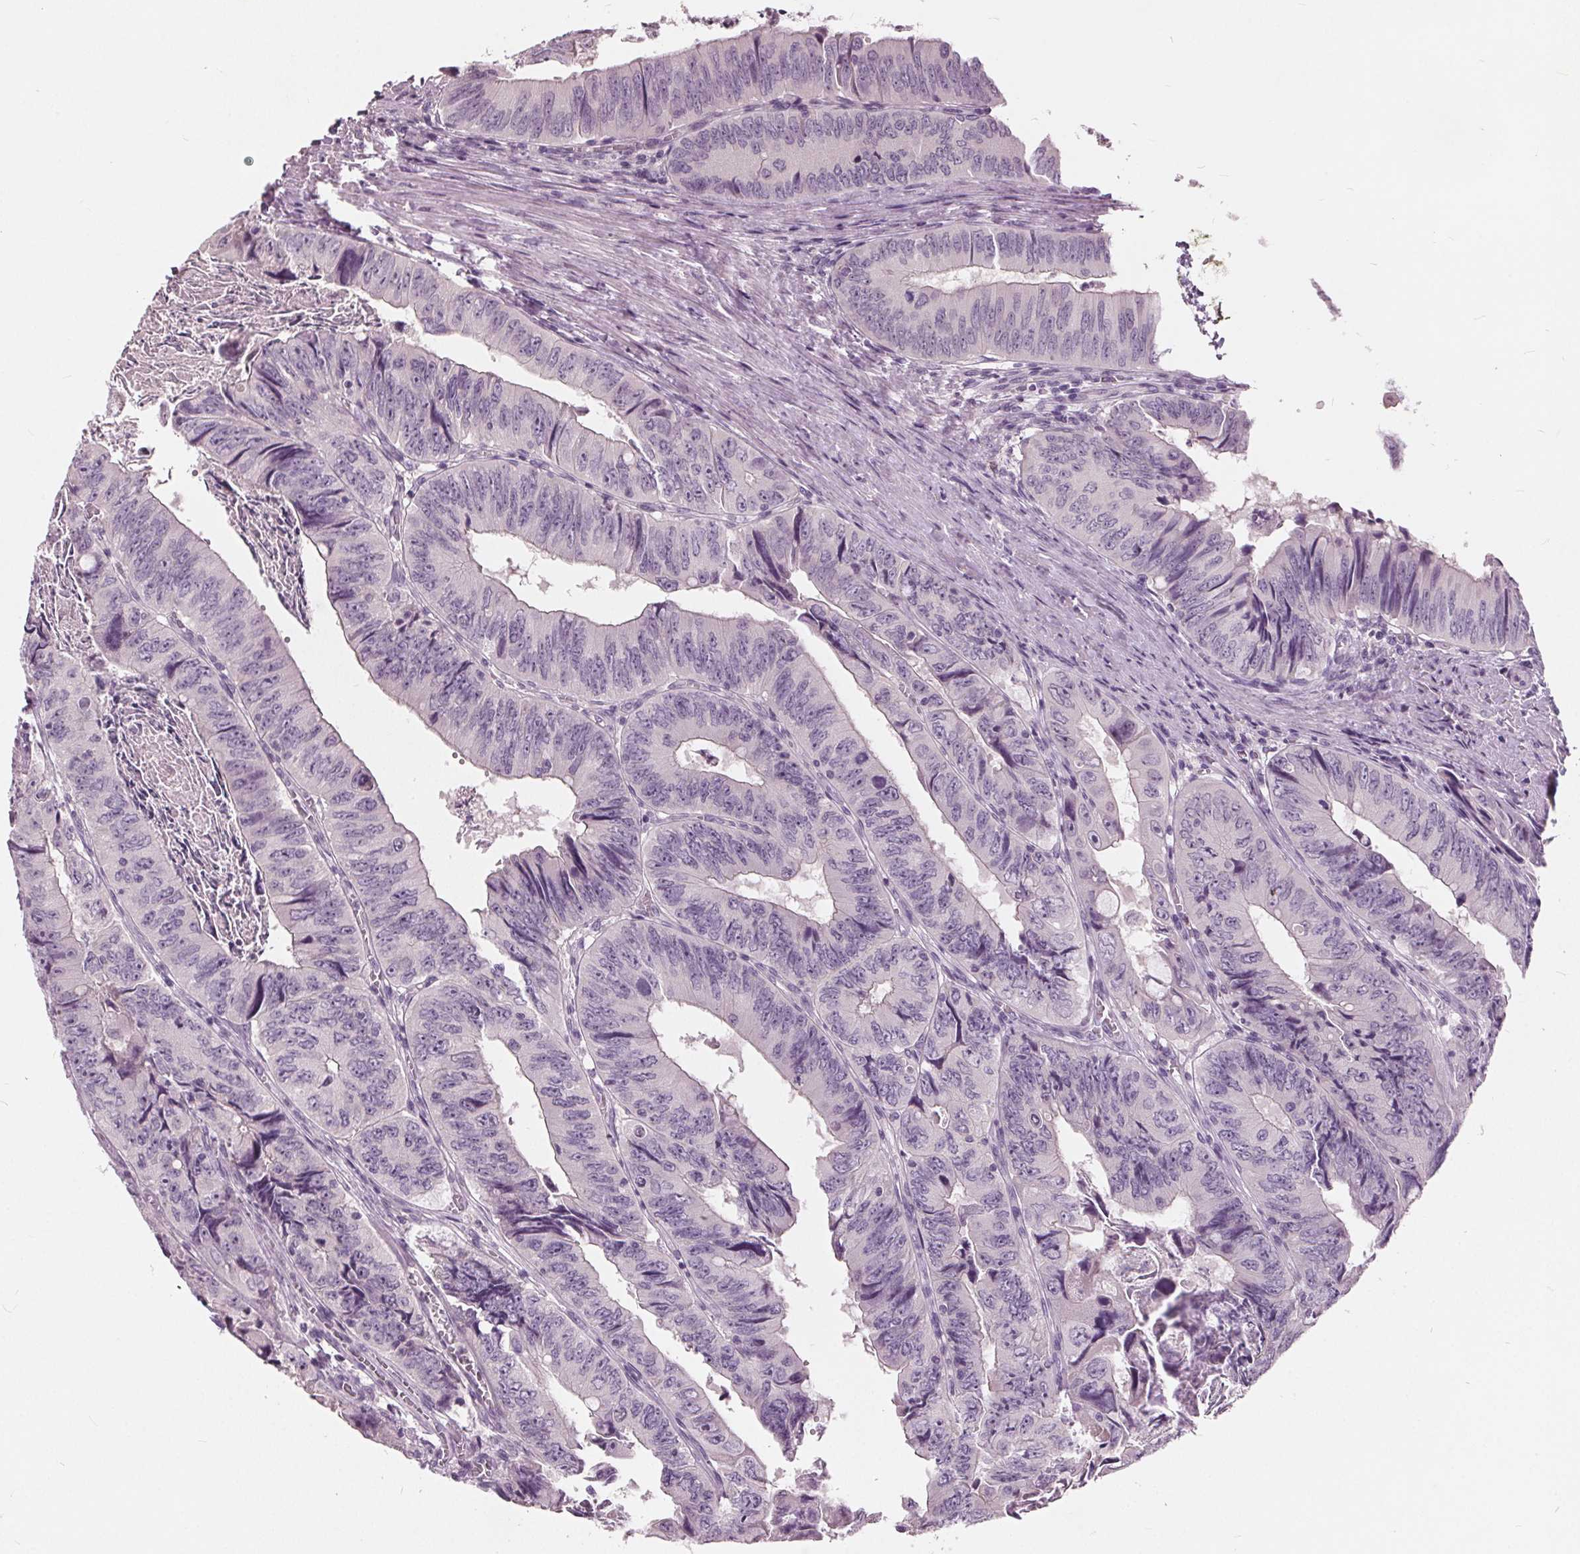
{"staining": {"intensity": "negative", "quantity": "none", "location": "none"}, "tissue": "colorectal cancer", "cell_type": "Tumor cells", "image_type": "cancer", "snomed": [{"axis": "morphology", "description": "Adenocarcinoma, NOS"}, {"axis": "topography", "description": "Colon"}], "caption": "High power microscopy histopathology image of an IHC histopathology image of adenocarcinoma (colorectal), revealing no significant staining in tumor cells. The staining is performed using DAB (3,3'-diaminobenzidine) brown chromogen with nuclei counter-stained in using hematoxylin.", "gene": "TKFC", "patient": {"sex": "female", "age": 84}}